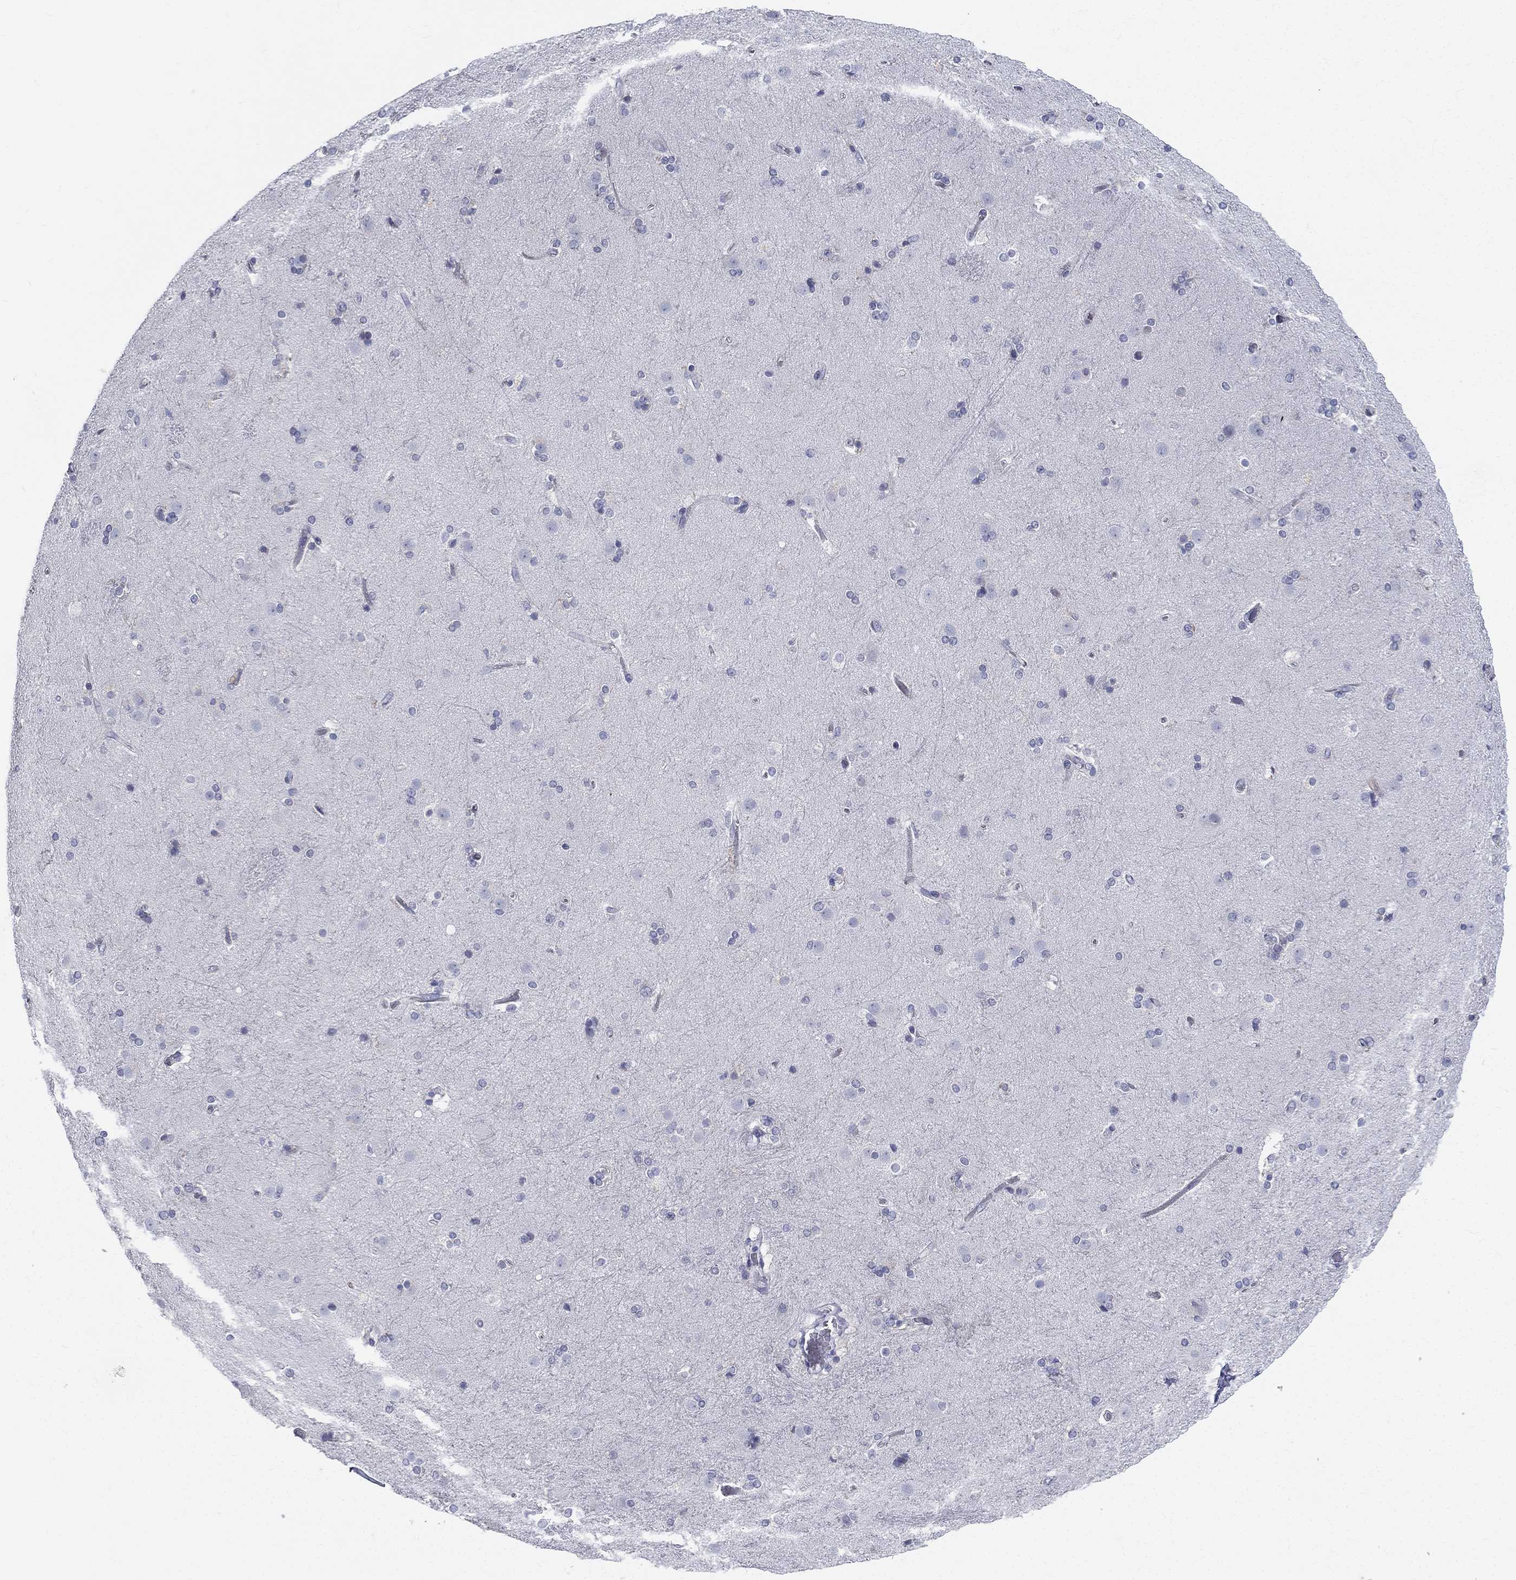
{"staining": {"intensity": "negative", "quantity": "none", "location": "none"}, "tissue": "caudate", "cell_type": "Glial cells", "image_type": "normal", "snomed": [{"axis": "morphology", "description": "Normal tissue, NOS"}, {"axis": "topography", "description": "Lateral ventricle wall"}], "caption": "The micrograph displays no staining of glial cells in normal caudate.", "gene": "DEFB121", "patient": {"sex": "female", "age": 71}}